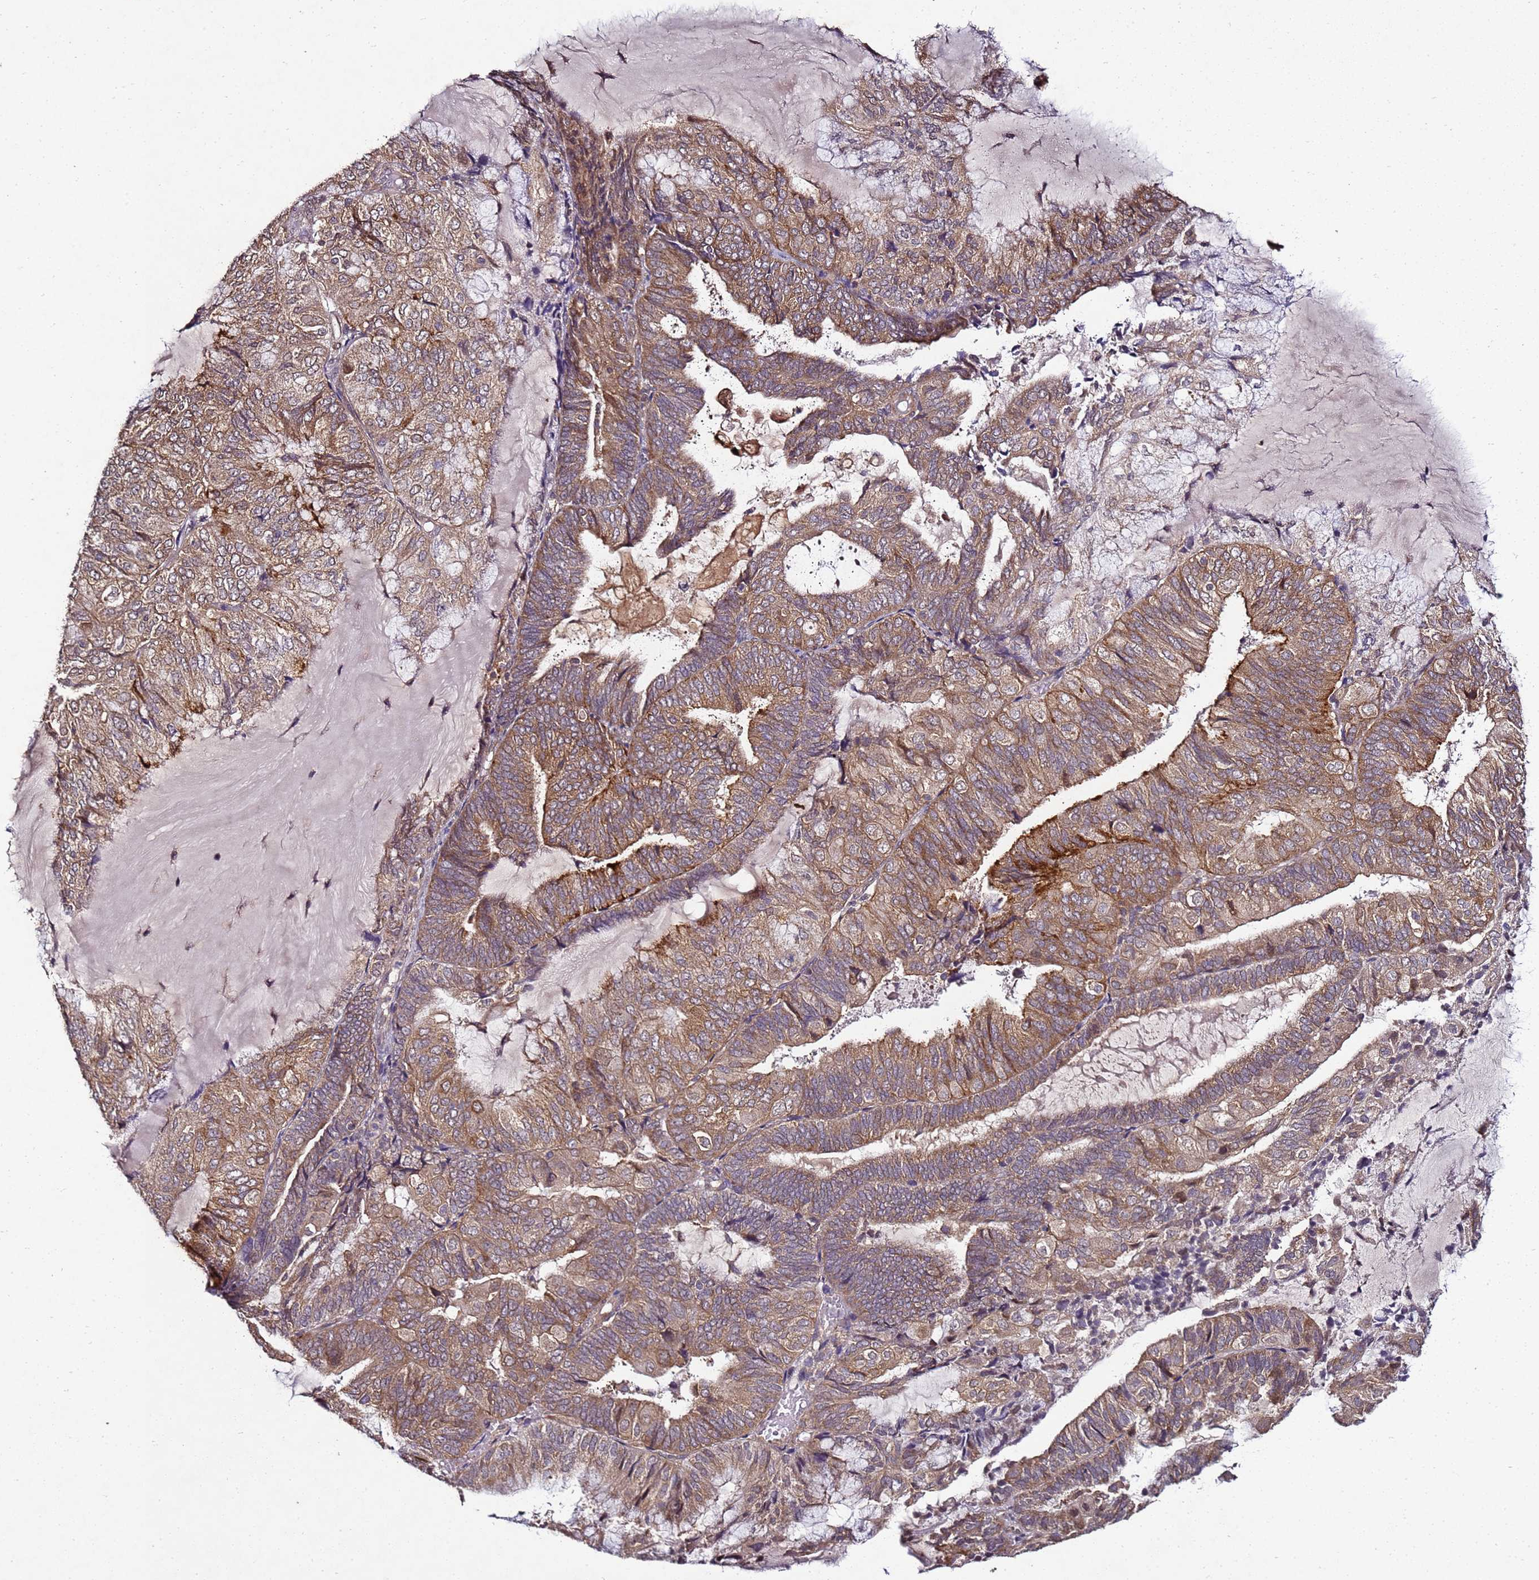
{"staining": {"intensity": "moderate", "quantity": ">75%", "location": "cytoplasmic/membranous"}, "tissue": "endometrial cancer", "cell_type": "Tumor cells", "image_type": "cancer", "snomed": [{"axis": "morphology", "description": "Adenocarcinoma, NOS"}, {"axis": "topography", "description": "Endometrium"}], "caption": "Adenocarcinoma (endometrial) stained with a protein marker exhibits moderate staining in tumor cells.", "gene": "ANKRD17", "patient": {"sex": "female", "age": 81}}